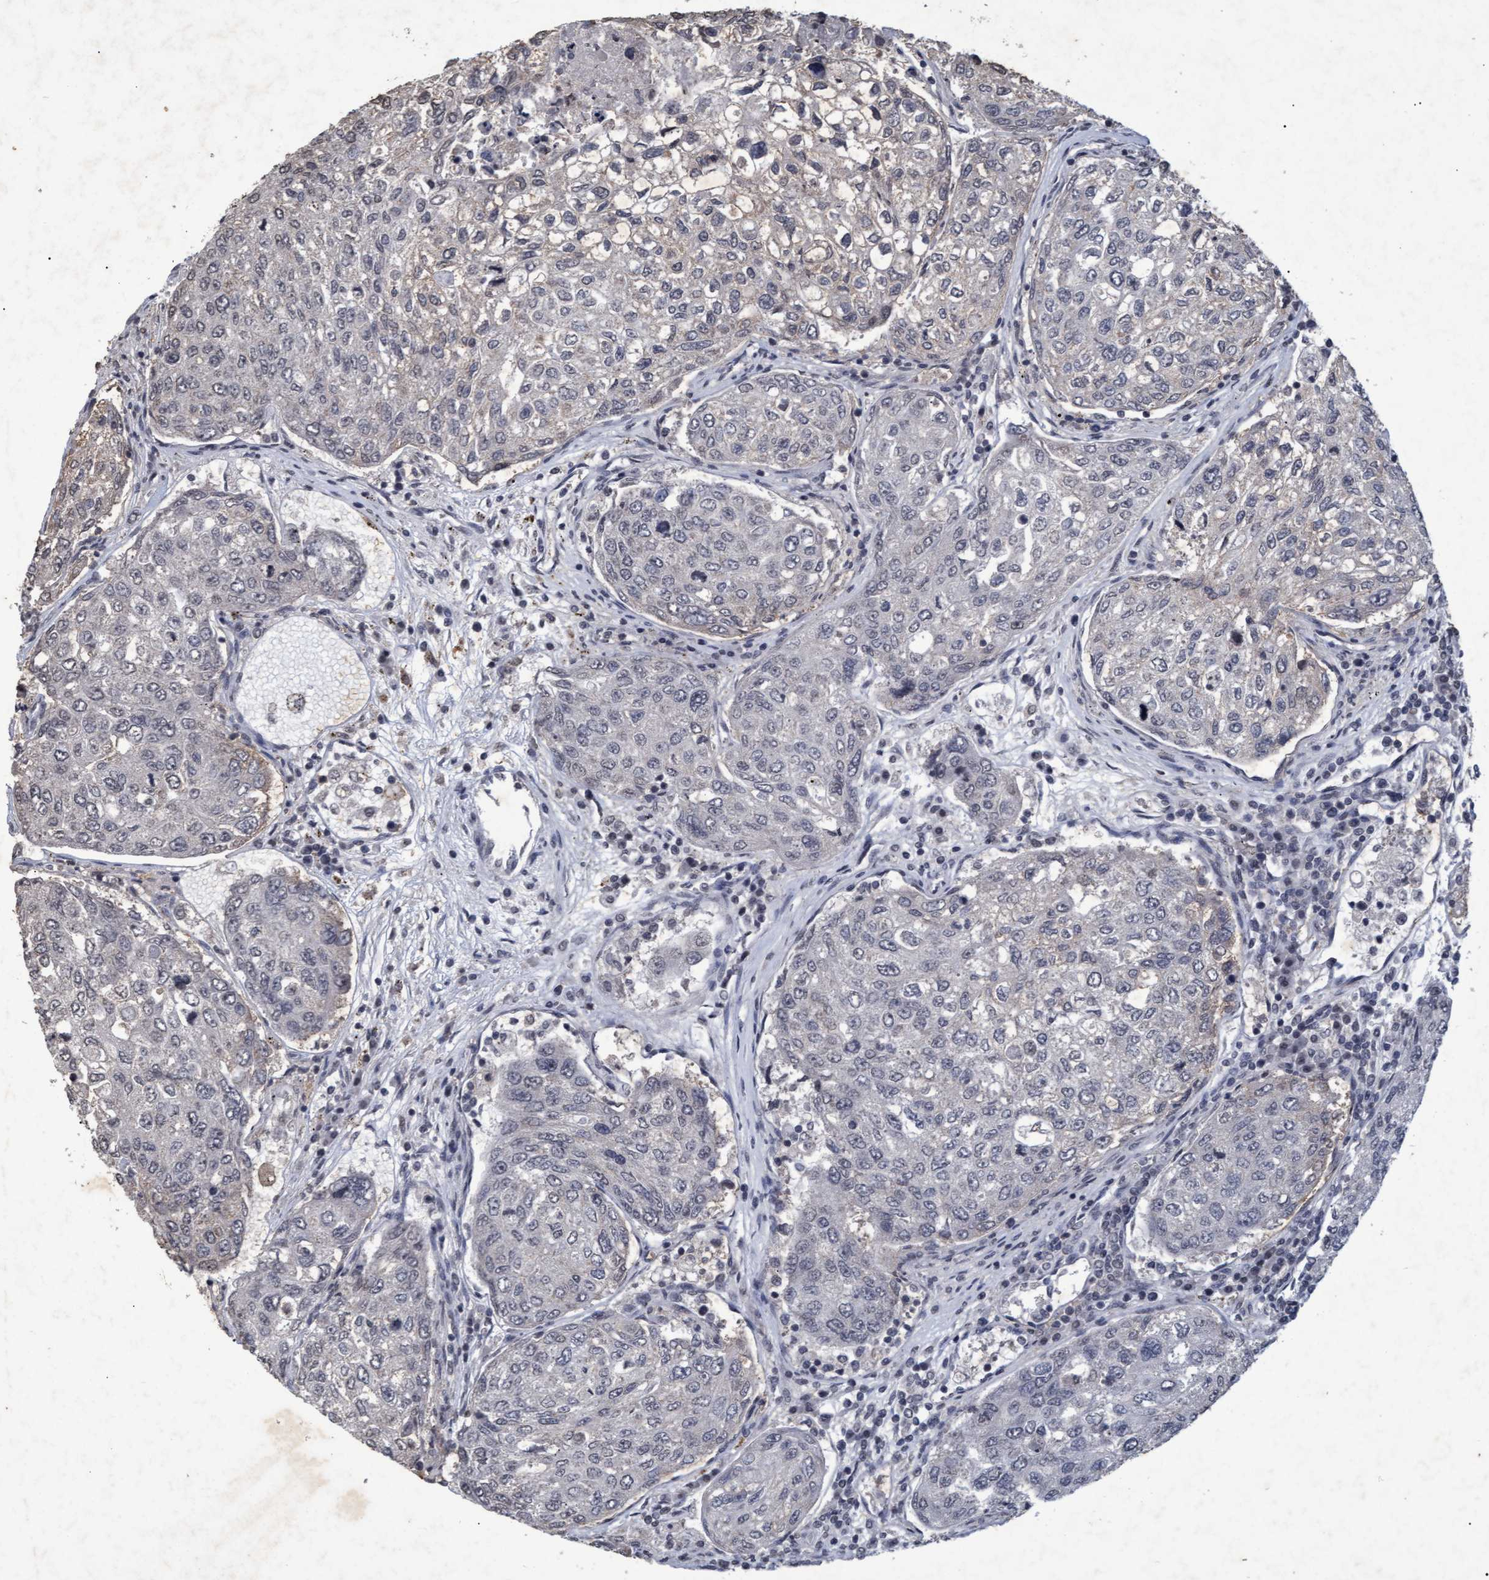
{"staining": {"intensity": "weak", "quantity": "<25%", "location": "cytoplasmic/membranous"}, "tissue": "urothelial cancer", "cell_type": "Tumor cells", "image_type": "cancer", "snomed": [{"axis": "morphology", "description": "Urothelial carcinoma, High grade"}, {"axis": "topography", "description": "Lymph node"}, {"axis": "topography", "description": "Urinary bladder"}], "caption": "Tumor cells are negative for brown protein staining in high-grade urothelial carcinoma.", "gene": "GALC", "patient": {"sex": "male", "age": 51}}